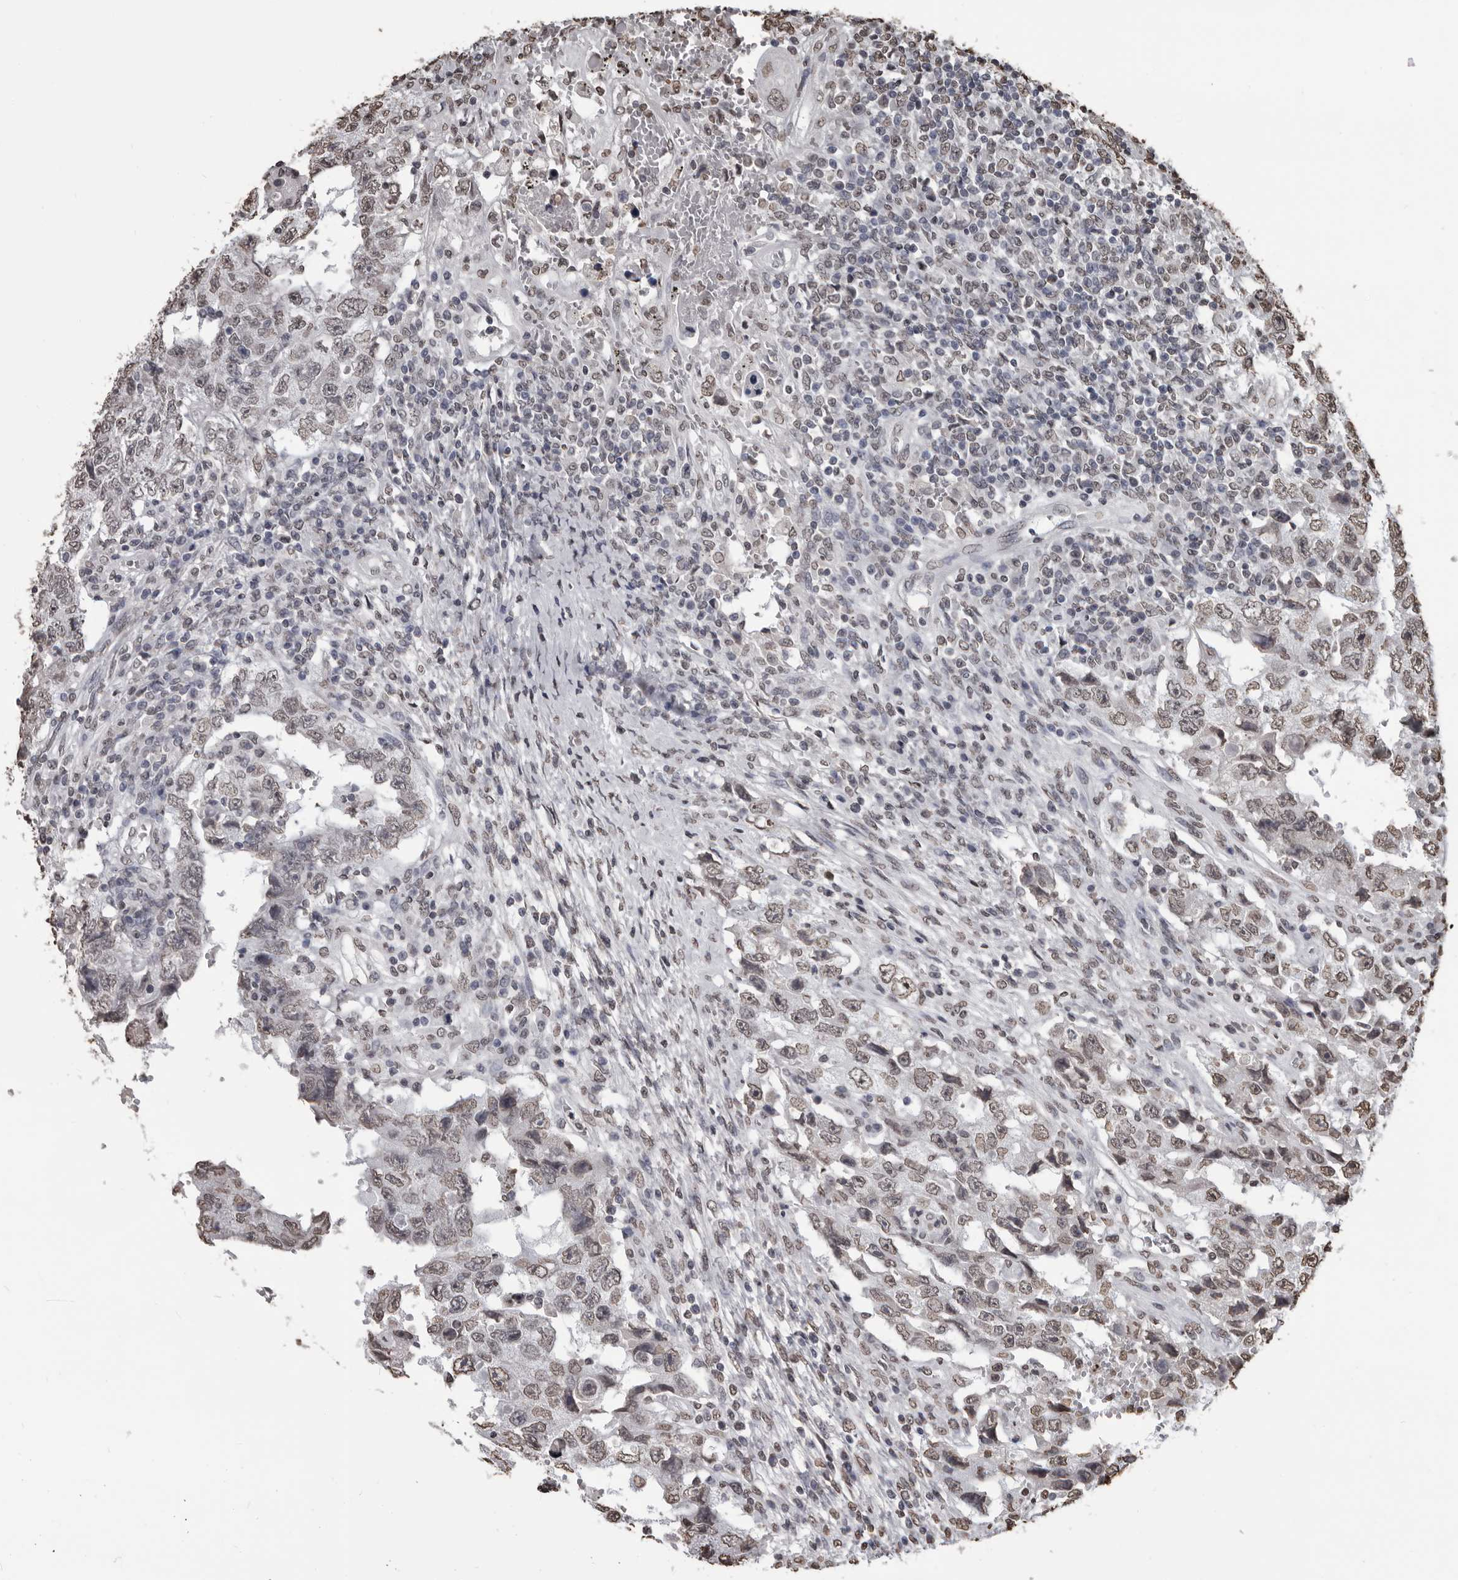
{"staining": {"intensity": "moderate", "quantity": ">75%", "location": "nuclear"}, "tissue": "testis cancer", "cell_type": "Tumor cells", "image_type": "cancer", "snomed": [{"axis": "morphology", "description": "Carcinoma, Embryonal, NOS"}, {"axis": "topography", "description": "Testis"}], "caption": "Immunohistochemistry of human testis embryonal carcinoma demonstrates medium levels of moderate nuclear staining in about >75% of tumor cells.", "gene": "AHR", "patient": {"sex": "male", "age": 26}}